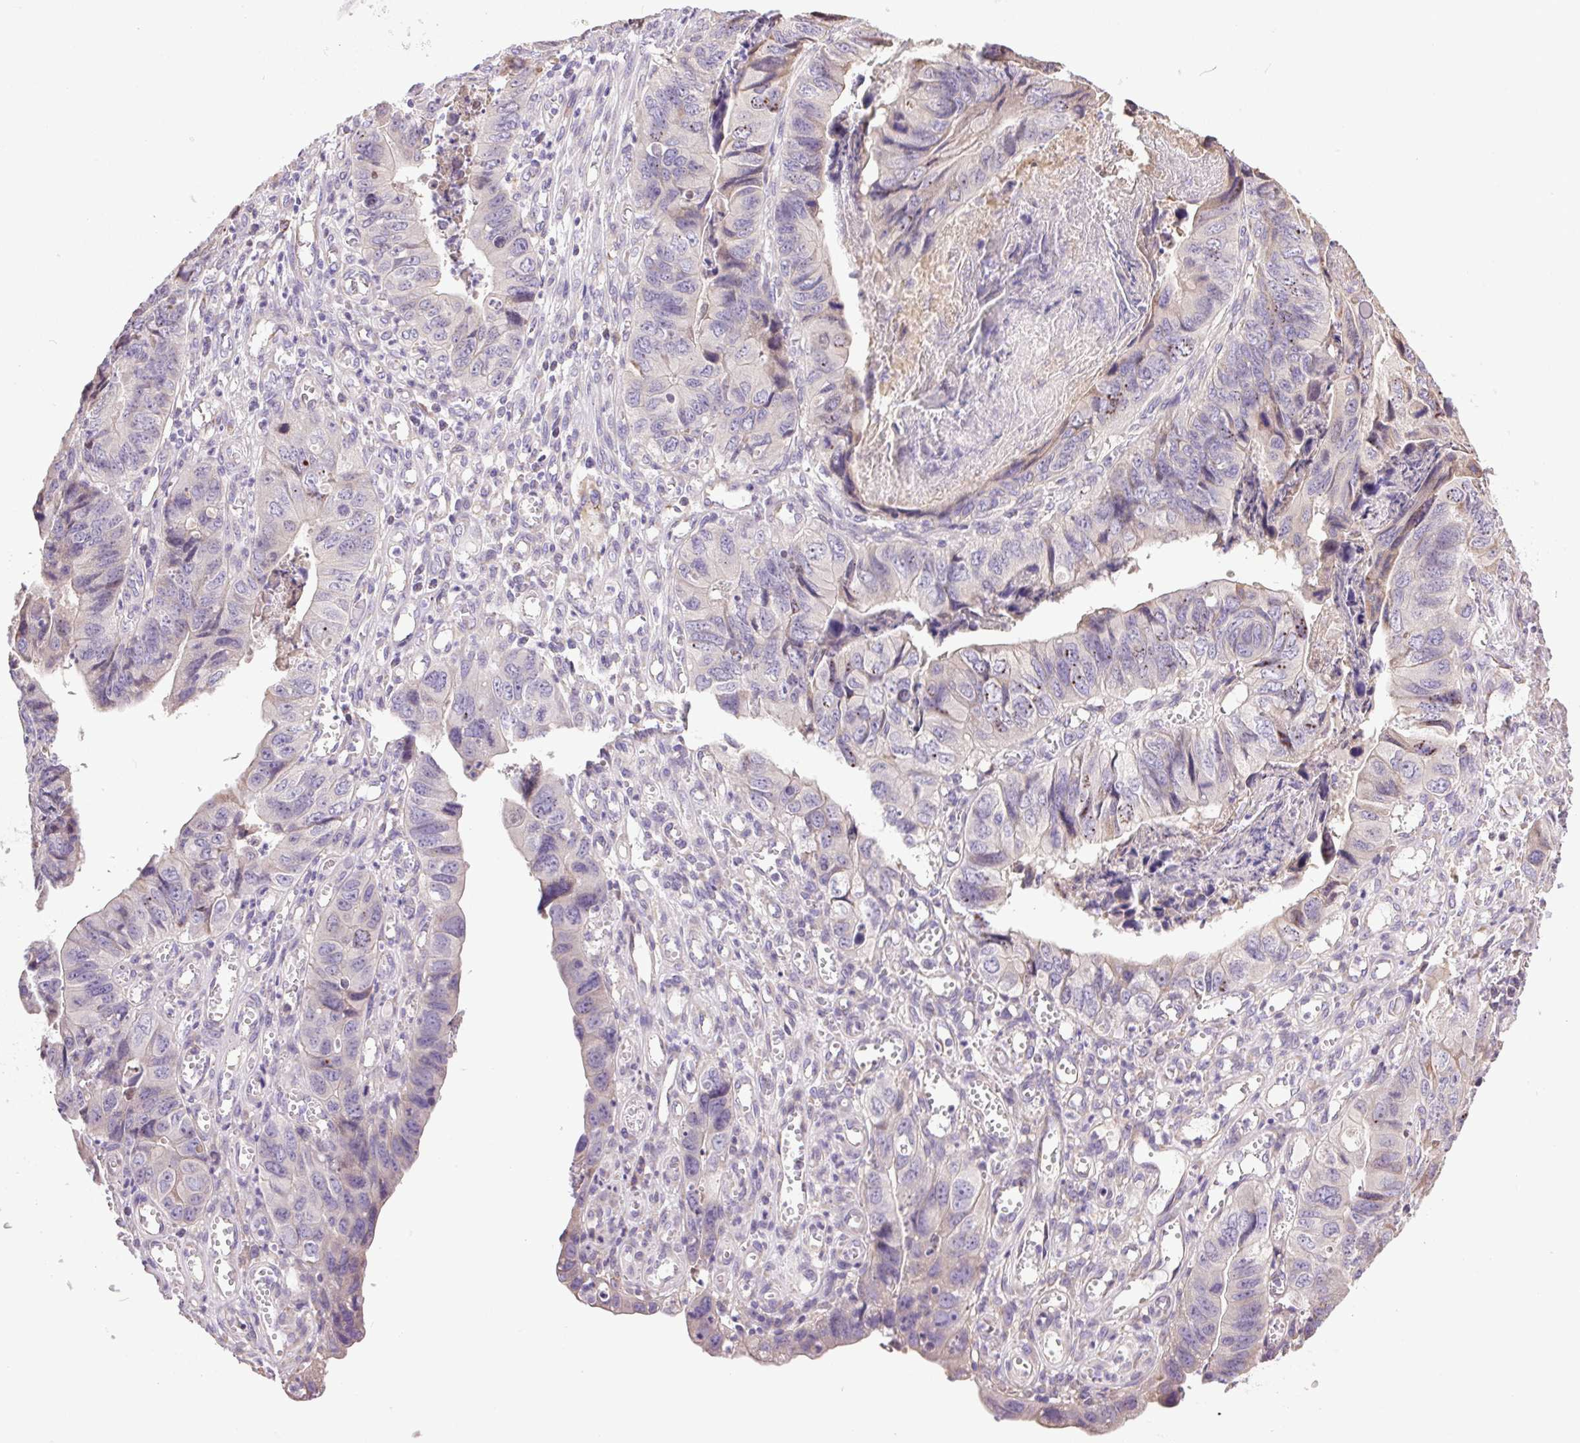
{"staining": {"intensity": "negative", "quantity": "none", "location": "none"}, "tissue": "stomach cancer", "cell_type": "Tumor cells", "image_type": "cancer", "snomed": [{"axis": "morphology", "description": "Adenocarcinoma, NOS"}, {"axis": "topography", "description": "Stomach, lower"}], "caption": "A micrograph of adenocarcinoma (stomach) stained for a protein exhibits no brown staining in tumor cells. (DAB immunohistochemistry (IHC), high magnification).", "gene": "SNX31", "patient": {"sex": "male", "age": 77}}